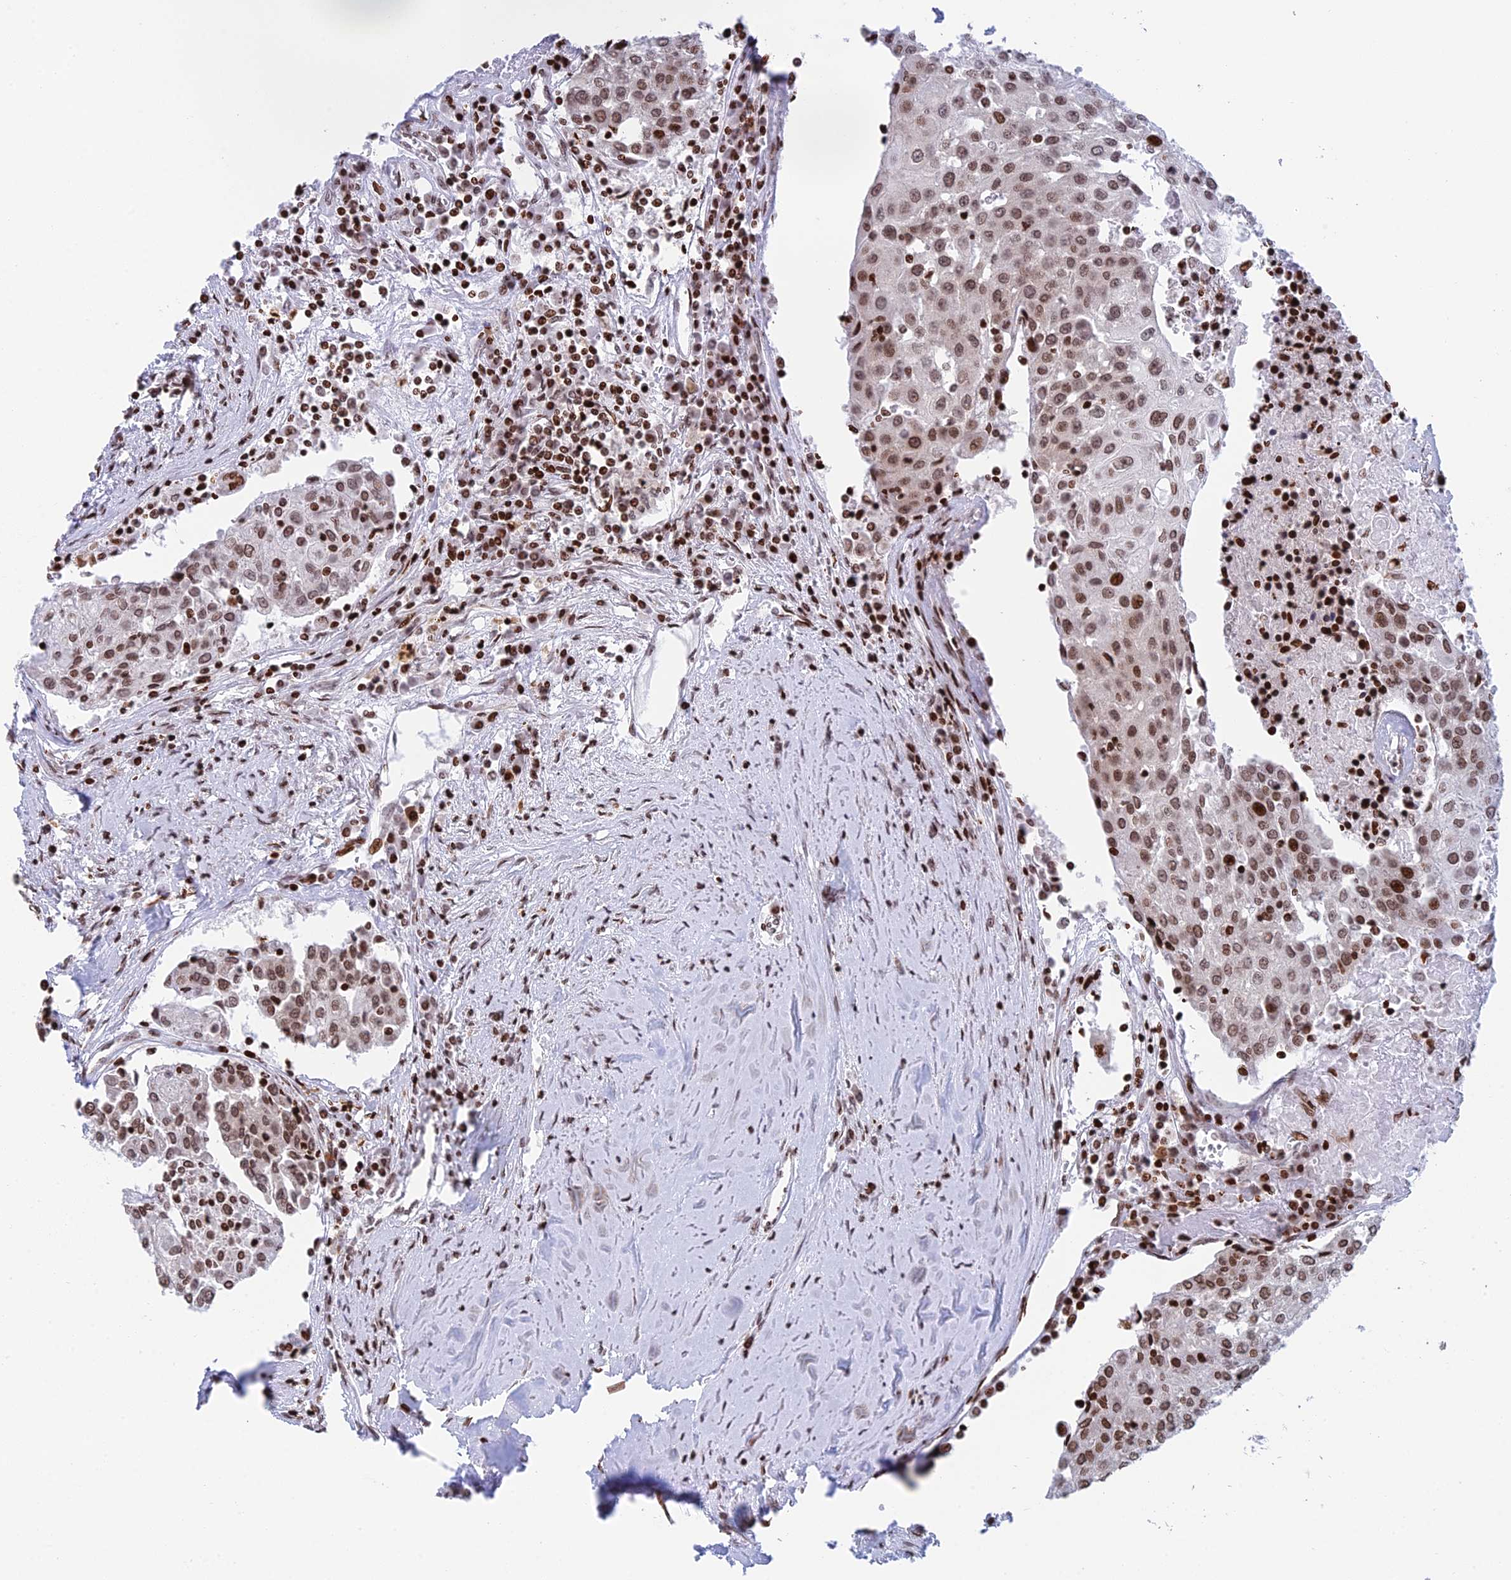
{"staining": {"intensity": "moderate", "quantity": ">75%", "location": "nuclear"}, "tissue": "urothelial cancer", "cell_type": "Tumor cells", "image_type": "cancer", "snomed": [{"axis": "morphology", "description": "Urothelial carcinoma, High grade"}, {"axis": "topography", "description": "Urinary bladder"}], "caption": "A high-resolution histopathology image shows immunohistochemistry staining of urothelial cancer, which reveals moderate nuclear positivity in approximately >75% of tumor cells.", "gene": "RPAP1", "patient": {"sex": "female", "age": 85}}